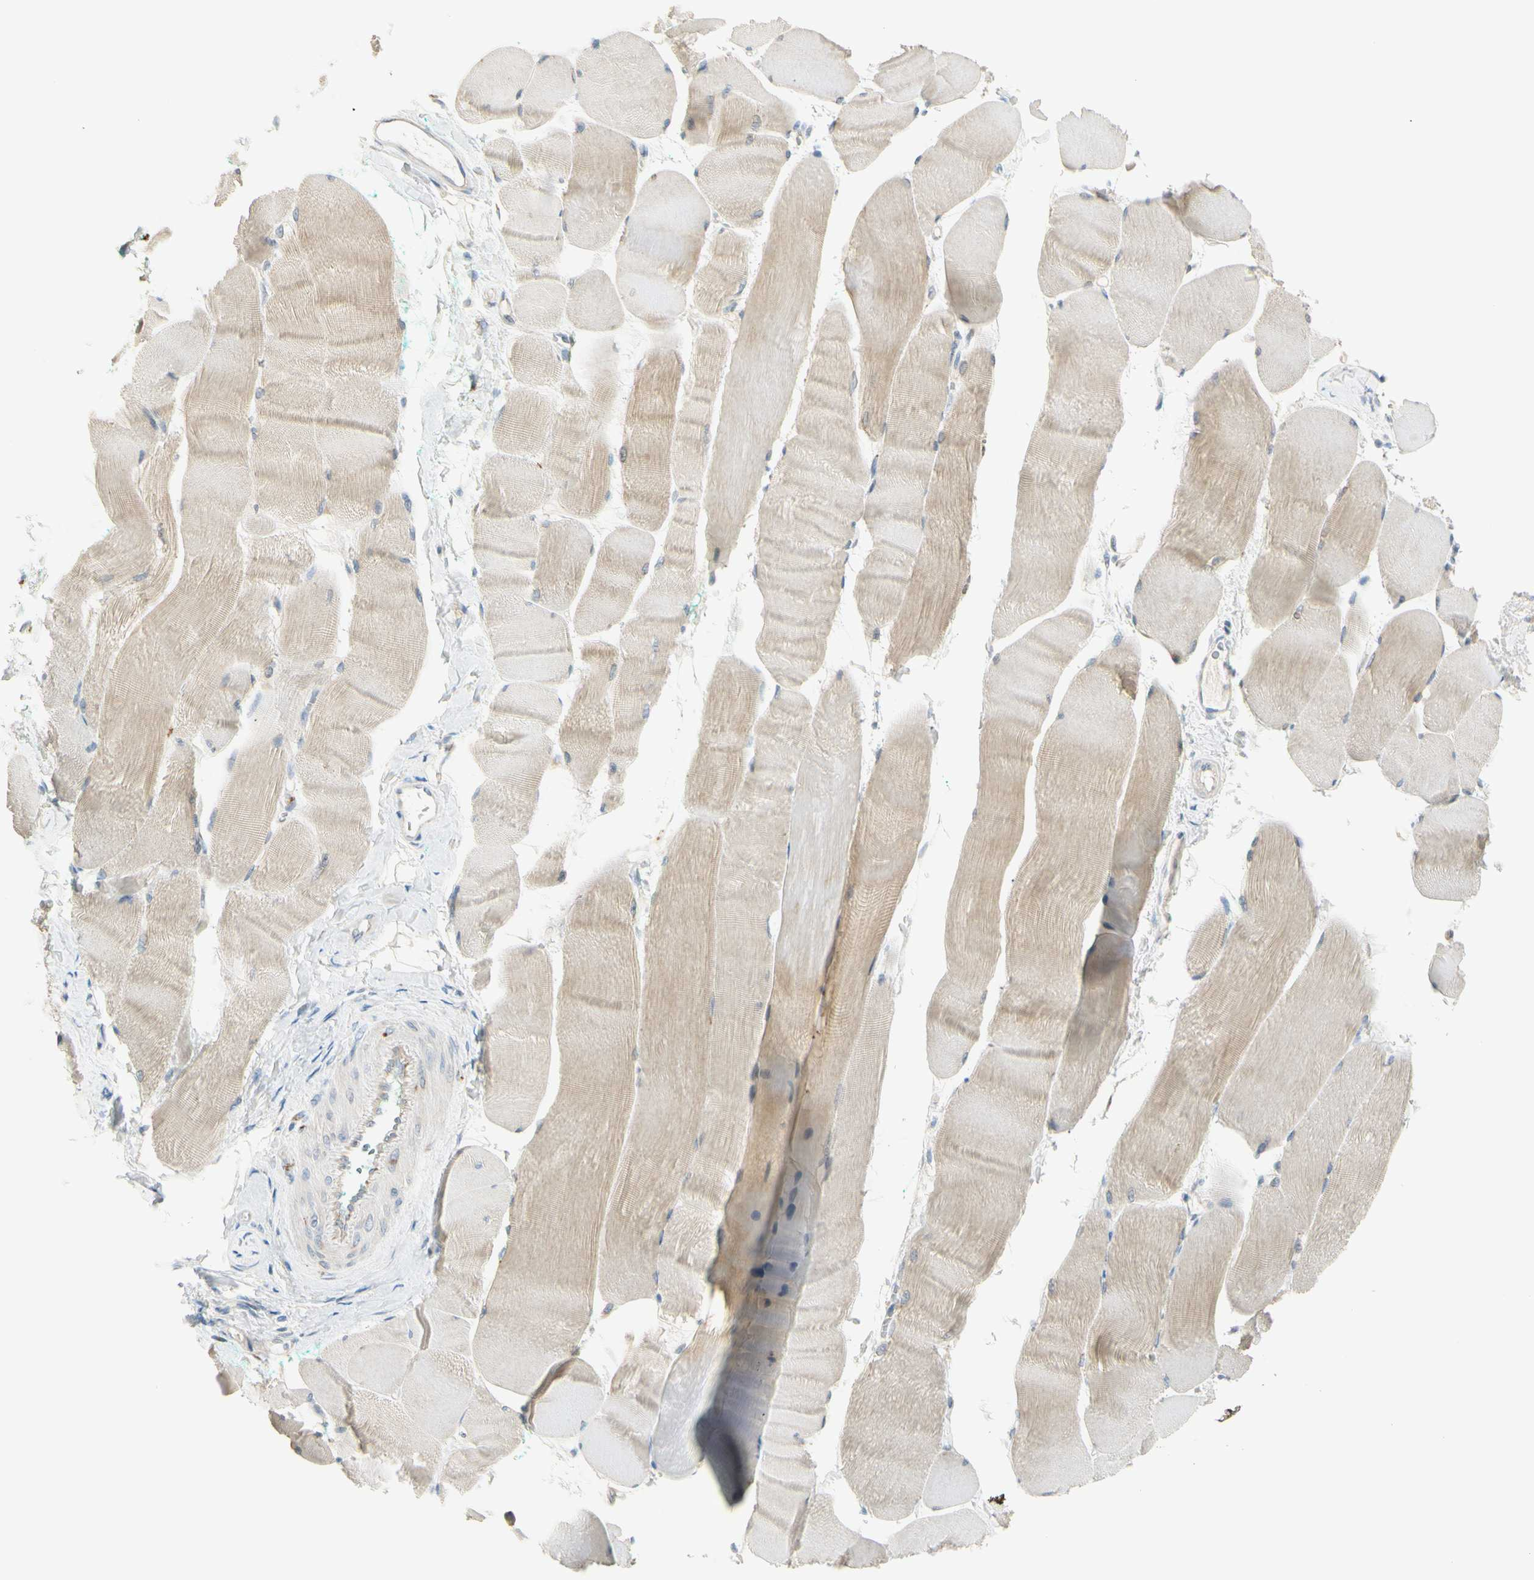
{"staining": {"intensity": "weak", "quantity": "25%-75%", "location": "cytoplasmic/membranous"}, "tissue": "skeletal muscle", "cell_type": "Myocytes", "image_type": "normal", "snomed": [{"axis": "morphology", "description": "Normal tissue, NOS"}, {"axis": "morphology", "description": "Squamous cell carcinoma, NOS"}, {"axis": "topography", "description": "Skeletal muscle"}], "caption": "Protein staining of unremarkable skeletal muscle exhibits weak cytoplasmic/membranous expression in approximately 25%-75% of myocytes.", "gene": "GALNT5", "patient": {"sex": "male", "age": 51}}